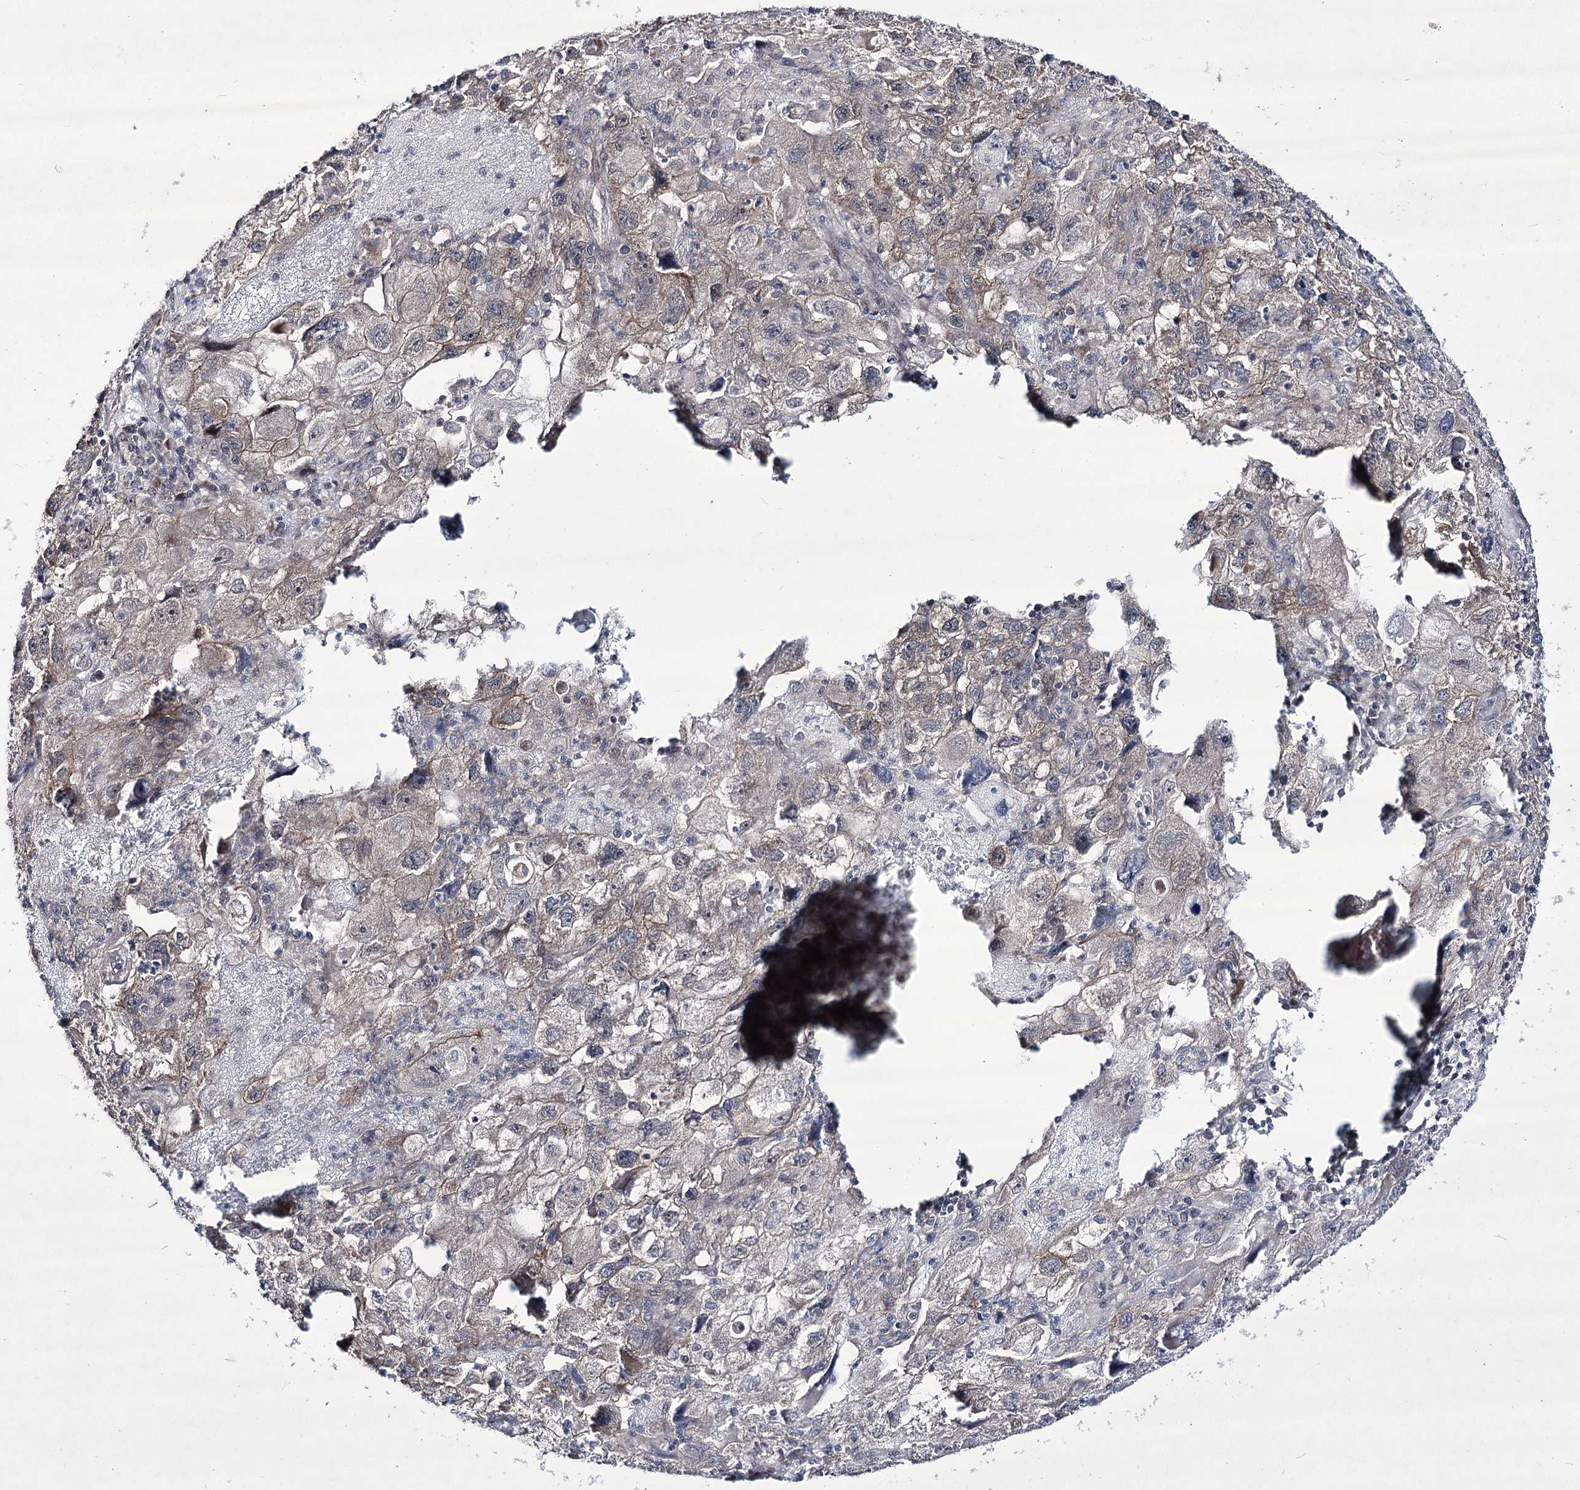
{"staining": {"intensity": "weak", "quantity": "25%-75%", "location": "cytoplasmic/membranous"}, "tissue": "endometrial cancer", "cell_type": "Tumor cells", "image_type": "cancer", "snomed": [{"axis": "morphology", "description": "Adenocarcinoma, NOS"}, {"axis": "topography", "description": "Endometrium"}], "caption": "This photomicrograph demonstrates immunohistochemistry staining of human endometrial cancer, with low weak cytoplasmic/membranous staining in approximately 25%-75% of tumor cells.", "gene": "HOXC11", "patient": {"sex": "female", "age": 49}}